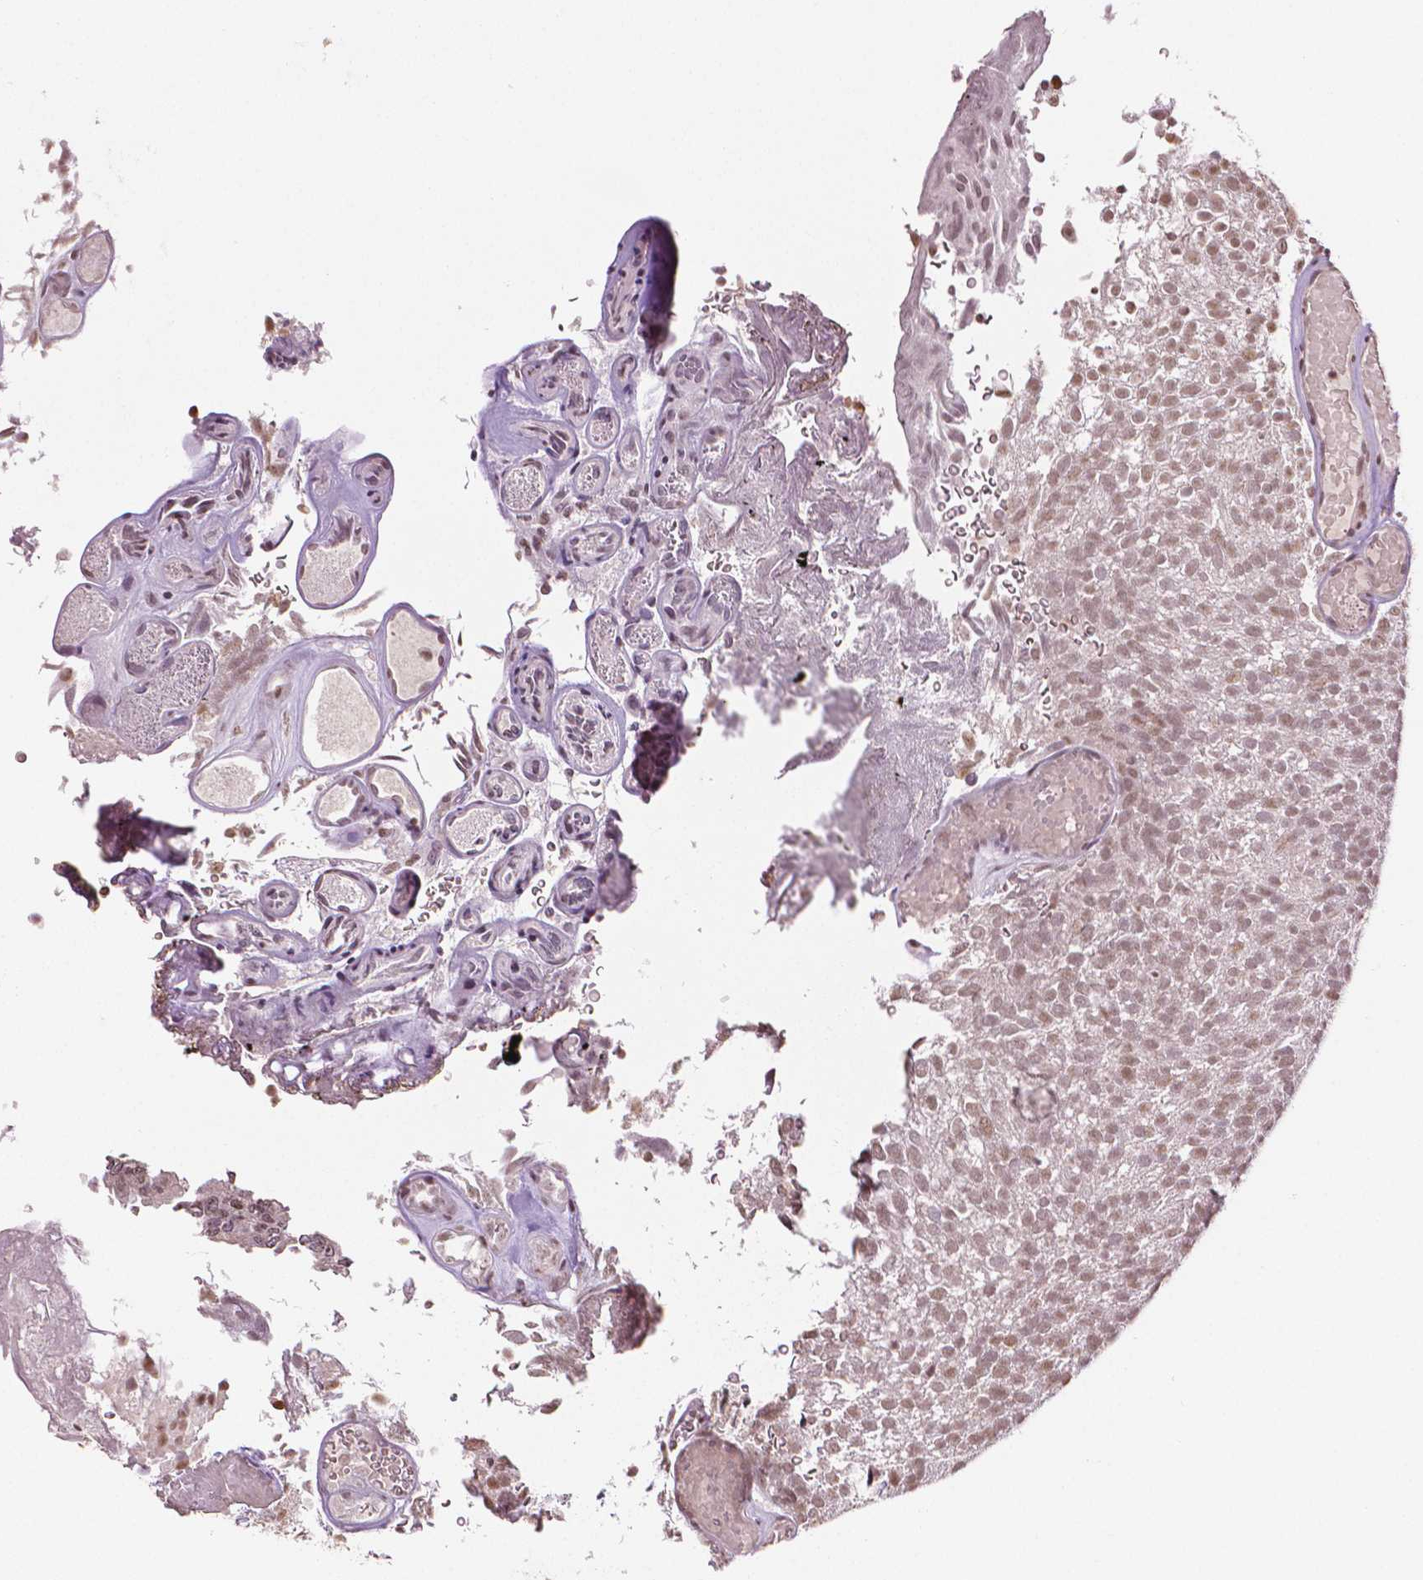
{"staining": {"intensity": "moderate", "quantity": ">75%", "location": "nuclear"}, "tissue": "urothelial cancer", "cell_type": "Tumor cells", "image_type": "cancer", "snomed": [{"axis": "morphology", "description": "Urothelial carcinoma, Low grade"}, {"axis": "topography", "description": "Urinary bladder"}], "caption": "A histopathology image of human urothelial cancer stained for a protein exhibits moderate nuclear brown staining in tumor cells. (Brightfield microscopy of DAB IHC at high magnification).", "gene": "DEK", "patient": {"sex": "male", "age": 78}}